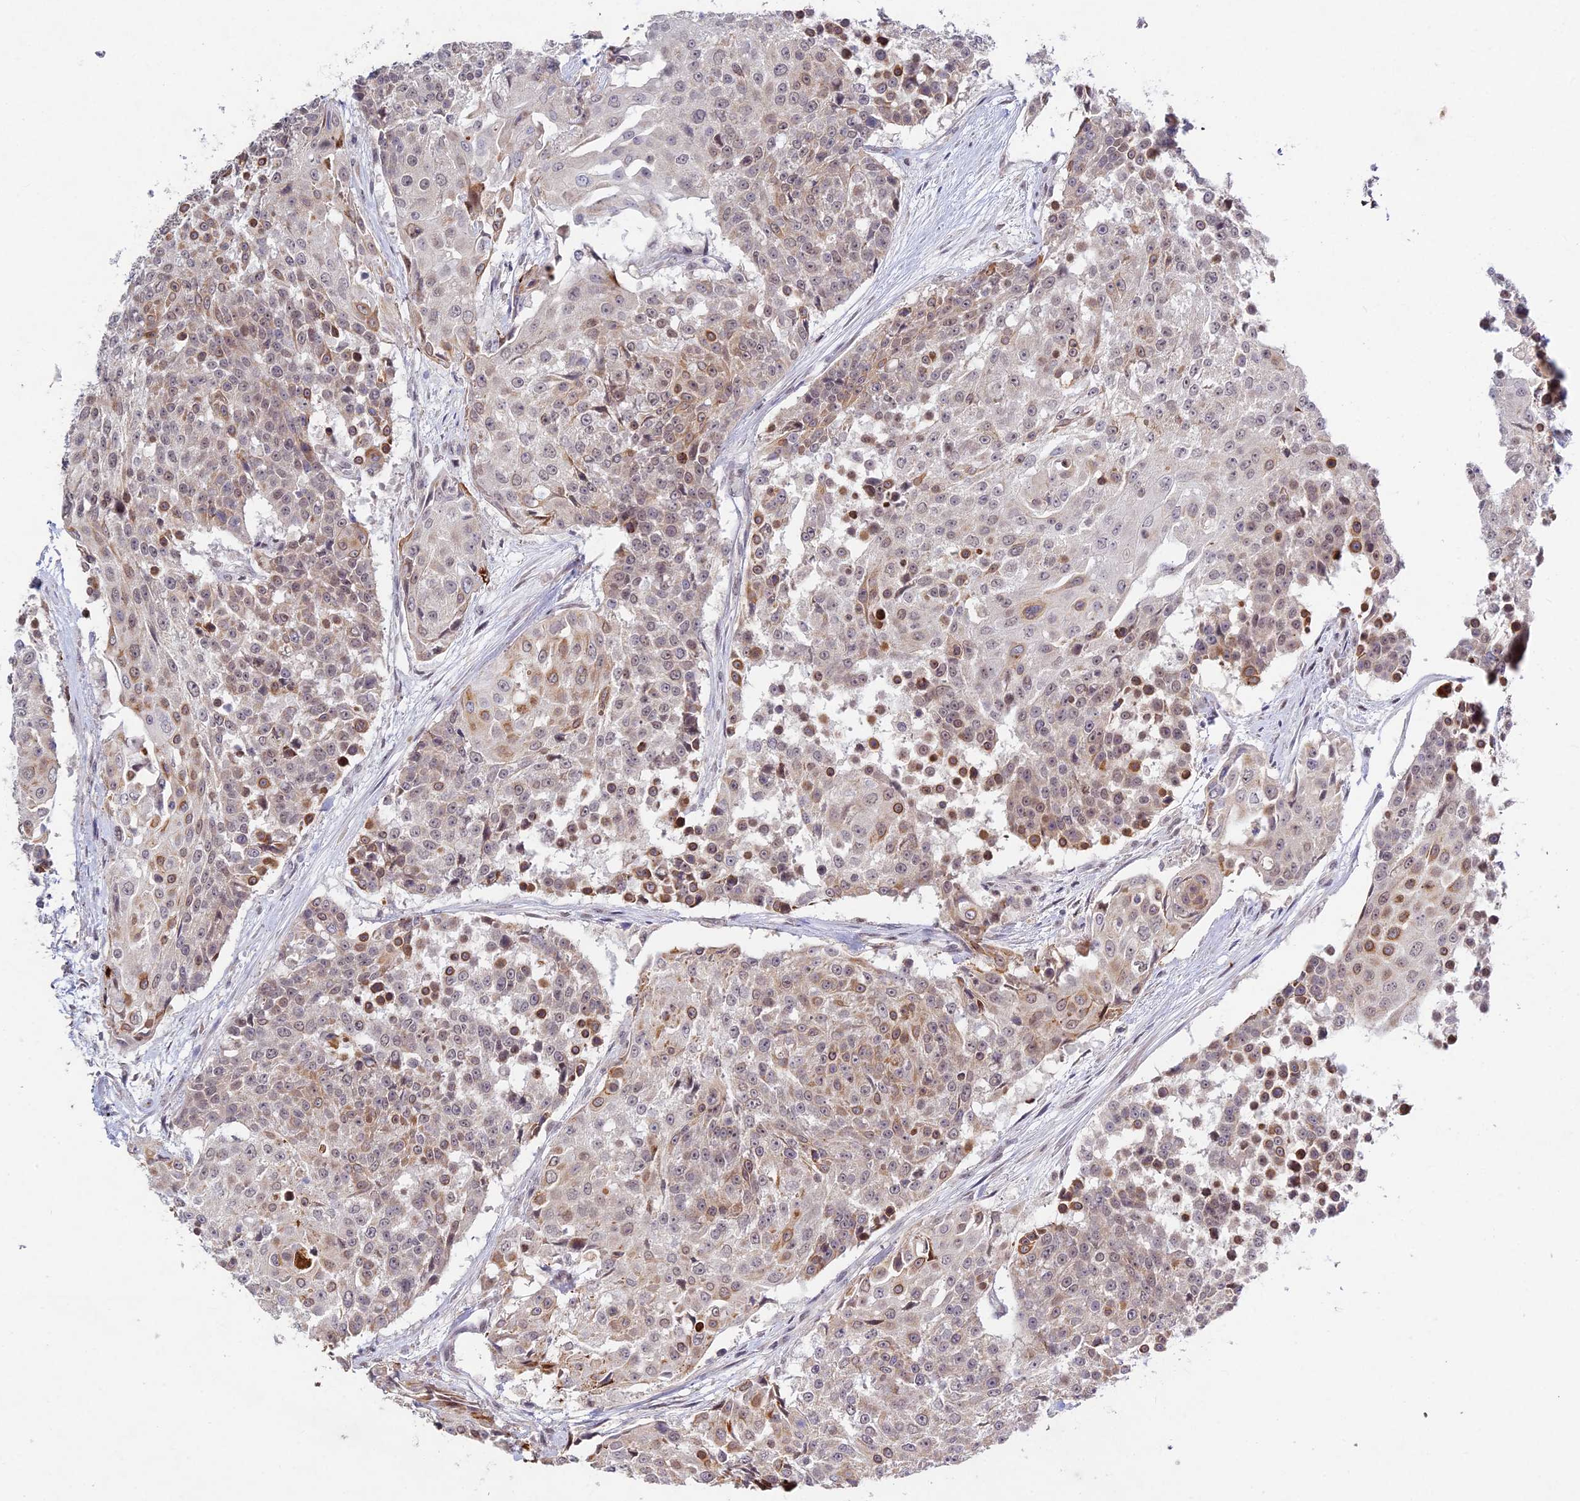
{"staining": {"intensity": "moderate", "quantity": "25%-75%", "location": "cytoplasmic/membranous,nuclear"}, "tissue": "urothelial cancer", "cell_type": "Tumor cells", "image_type": "cancer", "snomed": [{"axis": "morphology", "description": "Urothelial carcinoma, High grade"}, {"axis": "topography", "description": "Urinary bladder"}], "caption": "Protein expression analysis of human high-grade urothelial carcinoma reveals moderate cytoplasmic/membranous and nuclear staining in about 25%-75% of tumor cells. (brown staining indicates protein expression, while blue staining denotes nuclei).", "gene": "RAVER1", "patient": {"sex": "female", "age": 63}}